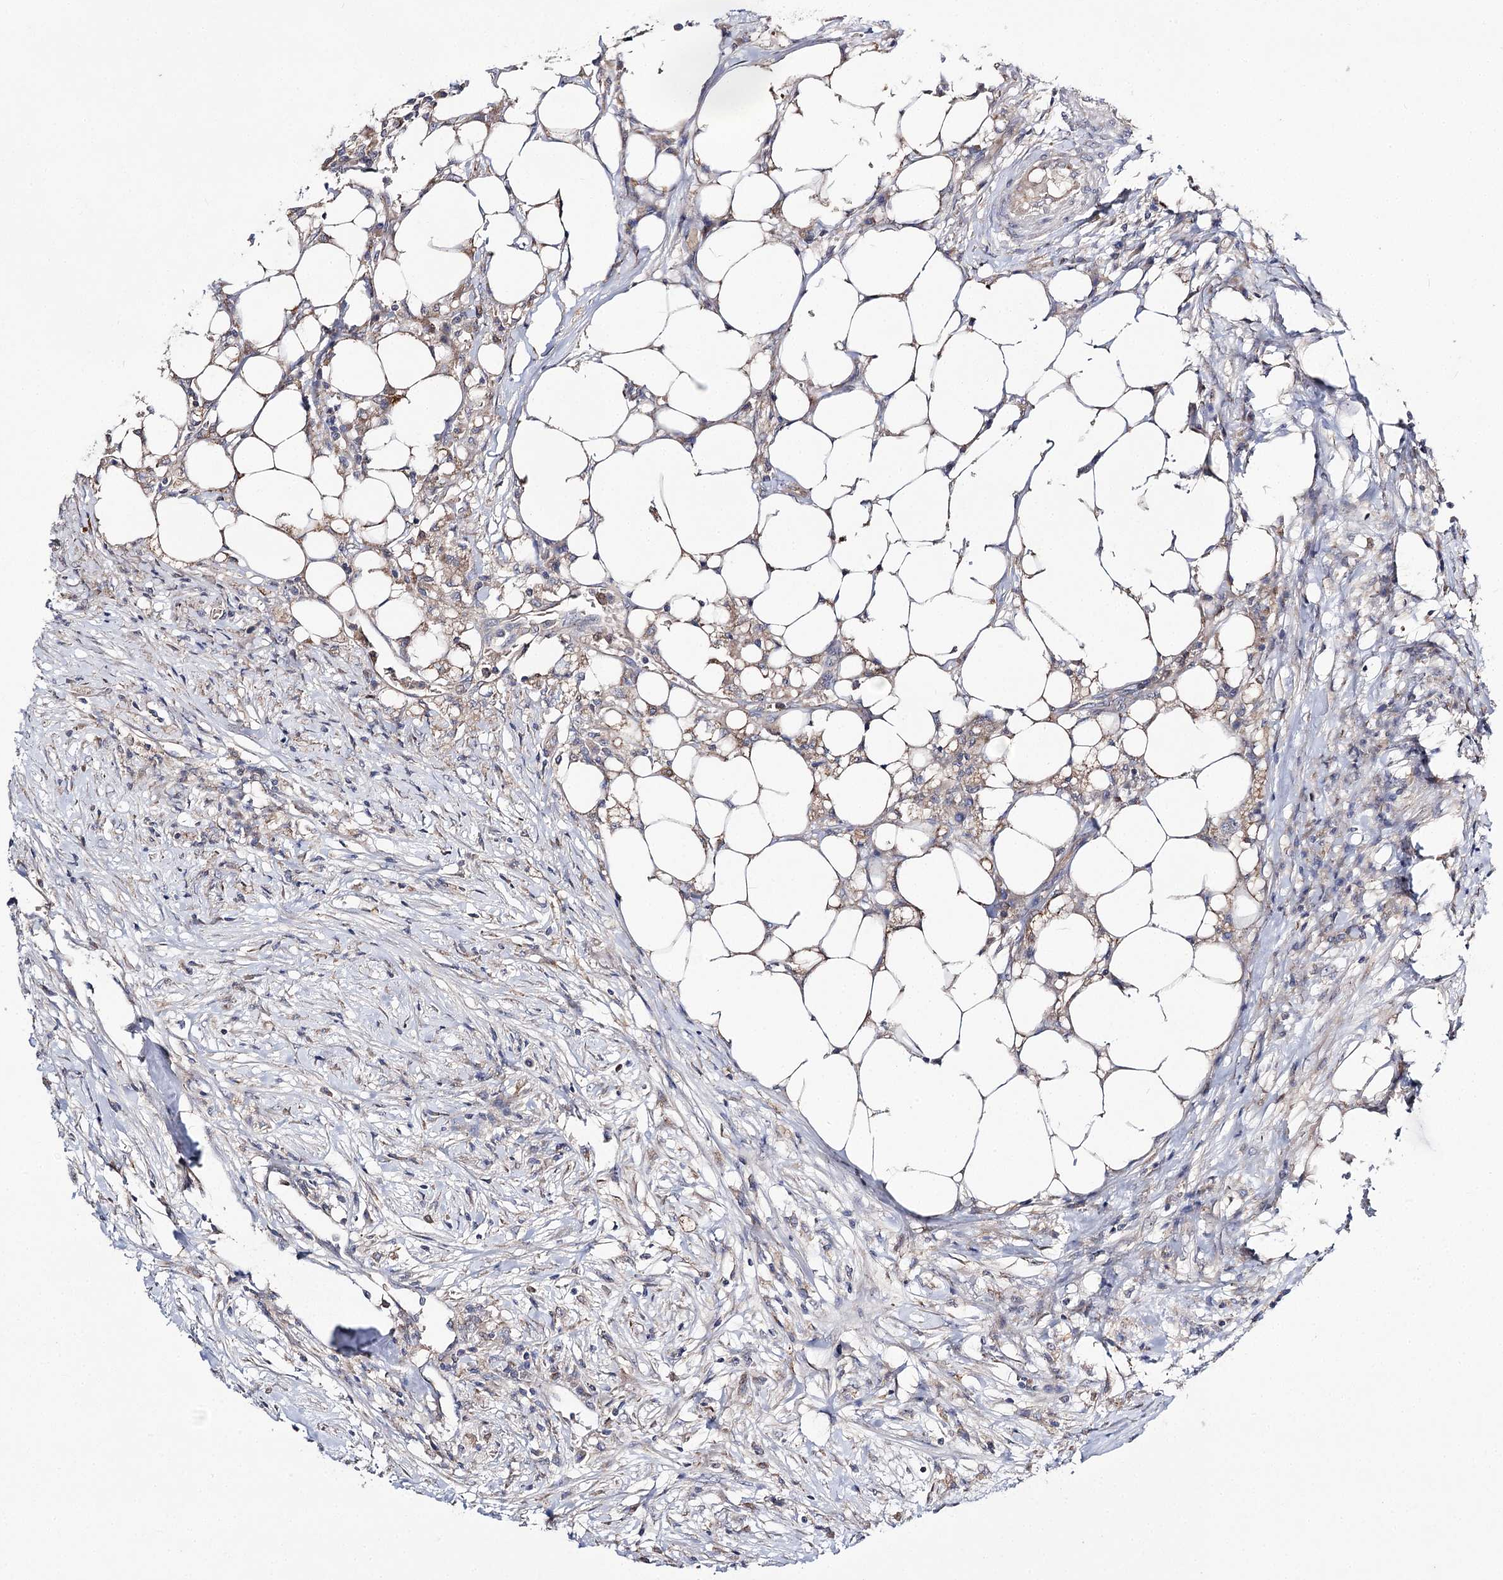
{"staining": {"intensity": "weak", "quantity": "25%-75%", "location": "cytoplasmic/membranous"}, "tissue": "colorectal cancer", "cell_type": "Tumor cells", "image_type": "cancer", "snomed": [{"axis": "morphology", "description": "Adenocarcinoma, NOS"}, {"axis": "topography", "description": "Colon"}], "caption": "Protein expression analysis of adenocarcinoma (colorectal) demonstrates weak cytoplasmic/membranous expression in about 25%-75% of tumor cells.", "gene": "AURKC", "patient": {"sex": "male", "age": 71}}